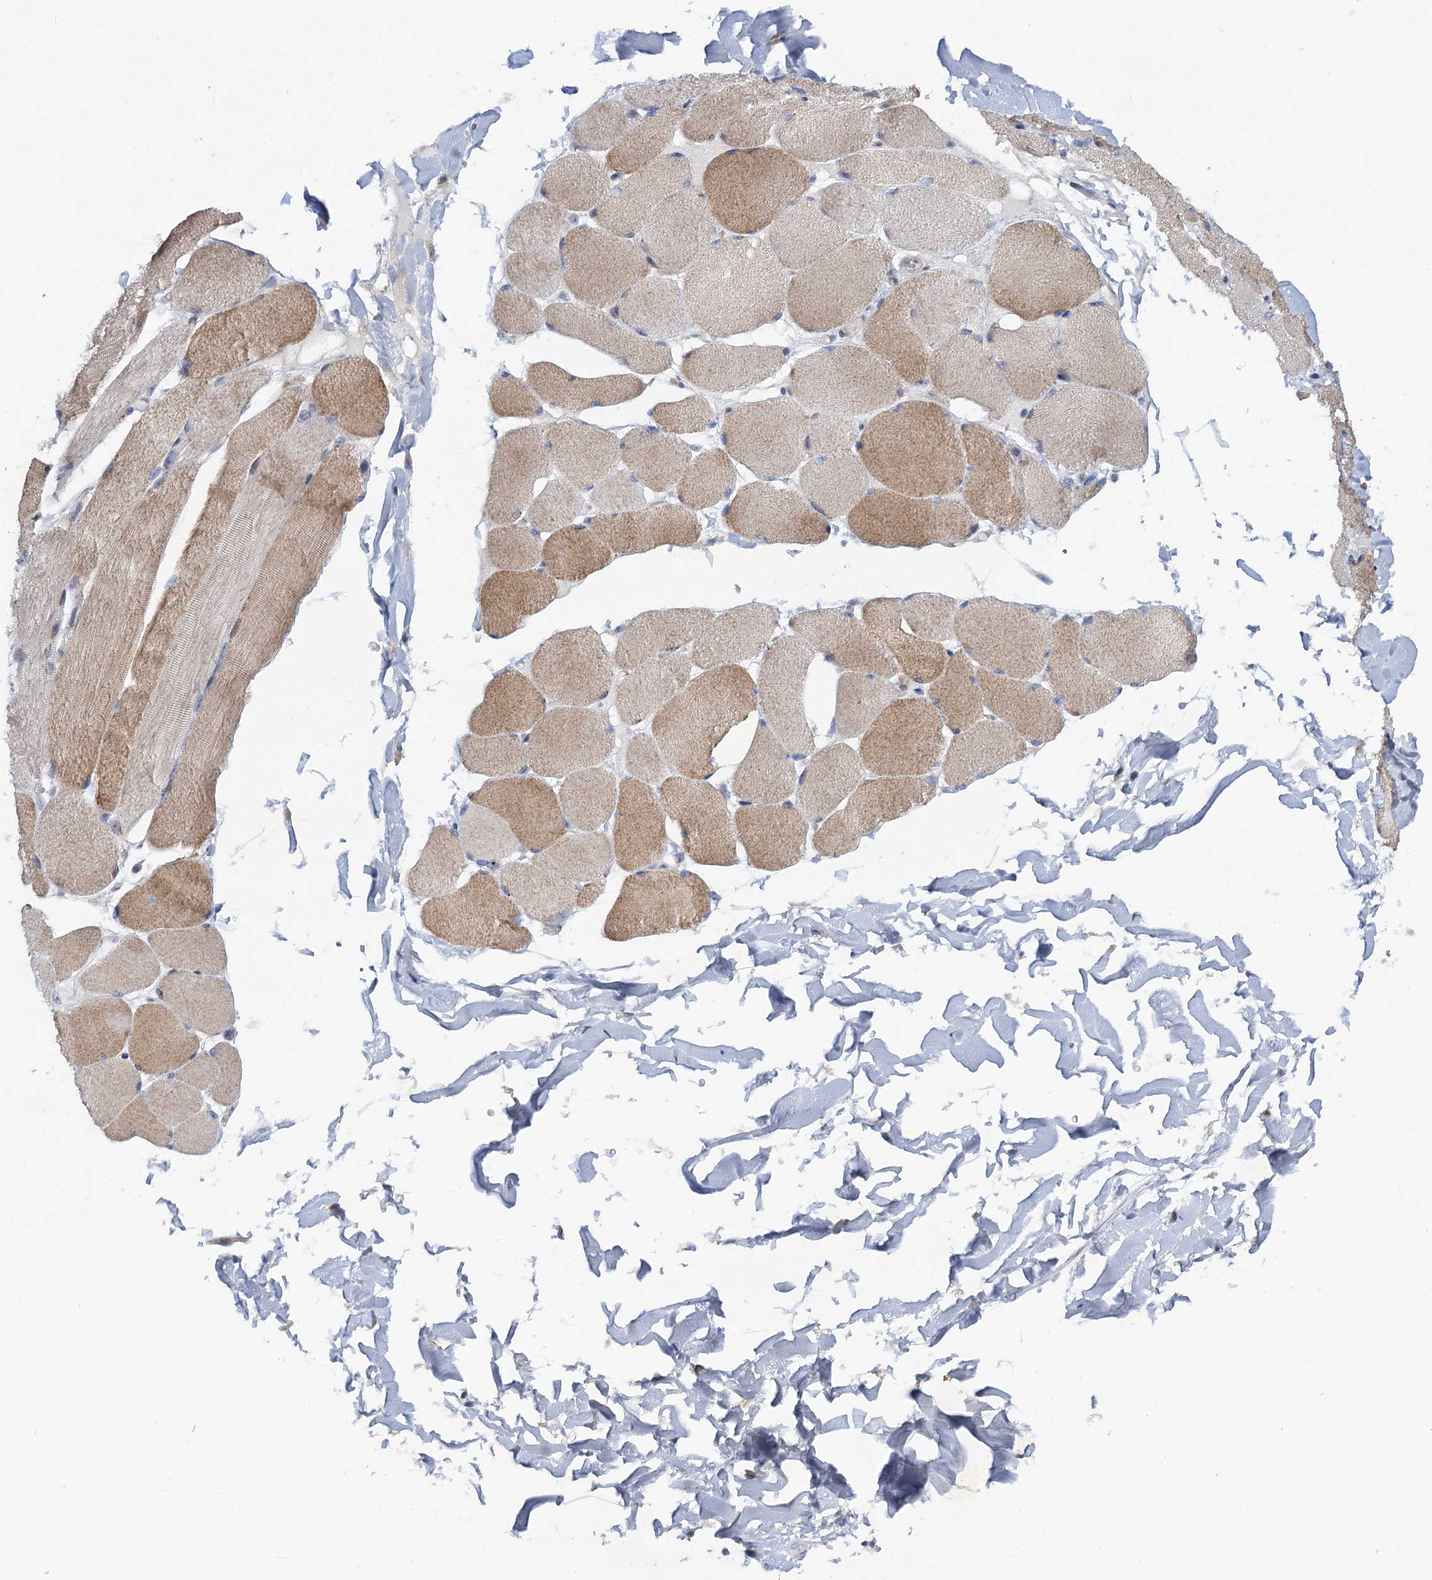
{"staining": {"intensity": "moderate", "quantity": ">75%", "location": "cytoplasmic/membranous"}, "tissue": "skeletal muscle", "cell_type": "Myocytes", "image_type": "normal", "snomed": [{"axis": "morphology", "description": "Normal tissue, NOS"}, {"axis": "topography", "description": "Skin"}, {"axis": "topography", "description": "Skeletal muscle"}], "caption": "This photomicrograph reveals immunohistochemistry staining of benign skeletal muscle, with medium moderate cytoplasmic/membranous staining in about >75% of myocytes.", "gene": "QPCTL", "patient": {"sex": "male", "age": 83}}